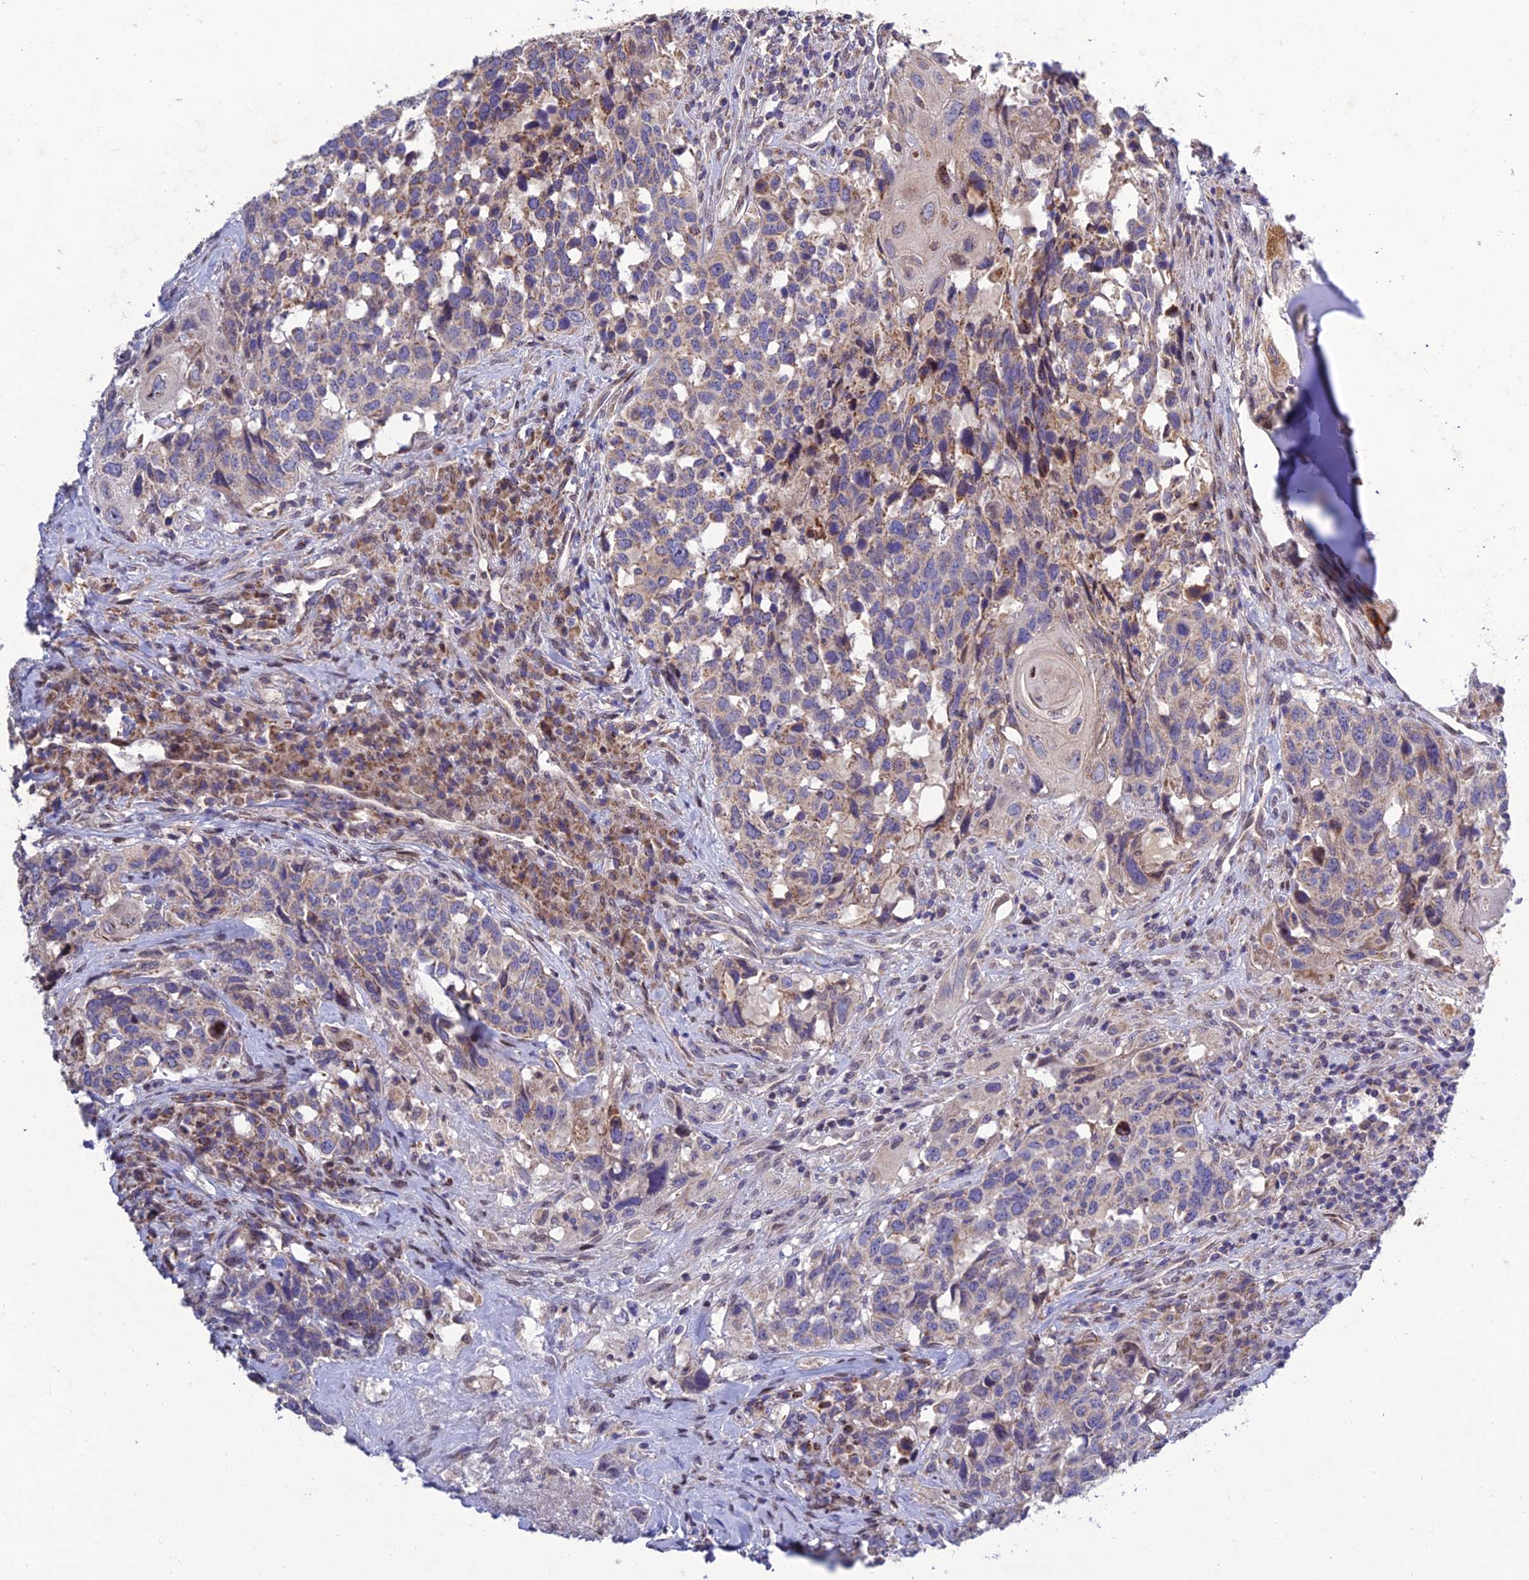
{"staining": {"intensity": "weak", "quantity": "<25%", "location": "cytoplasmic/membranous"}, "tissue": "head and neck cancer", "cell_type": "Tumor cells", "image_type": "cancer", "snomed": [{"axis": "morphology", "description": "Squamous cell carcinoma, NOS"}, {"axis": "topography", "description": "Head-Neck"}], "caption": "Image shows no significant protein staining in tumor cells of squamous cell carcinoma (head and neck). (Brightfield microscopy of DAB immunohistochemistry at high magnification).", "gene": "MGAT2", "patient": {"sex": "male", "age": 66}}